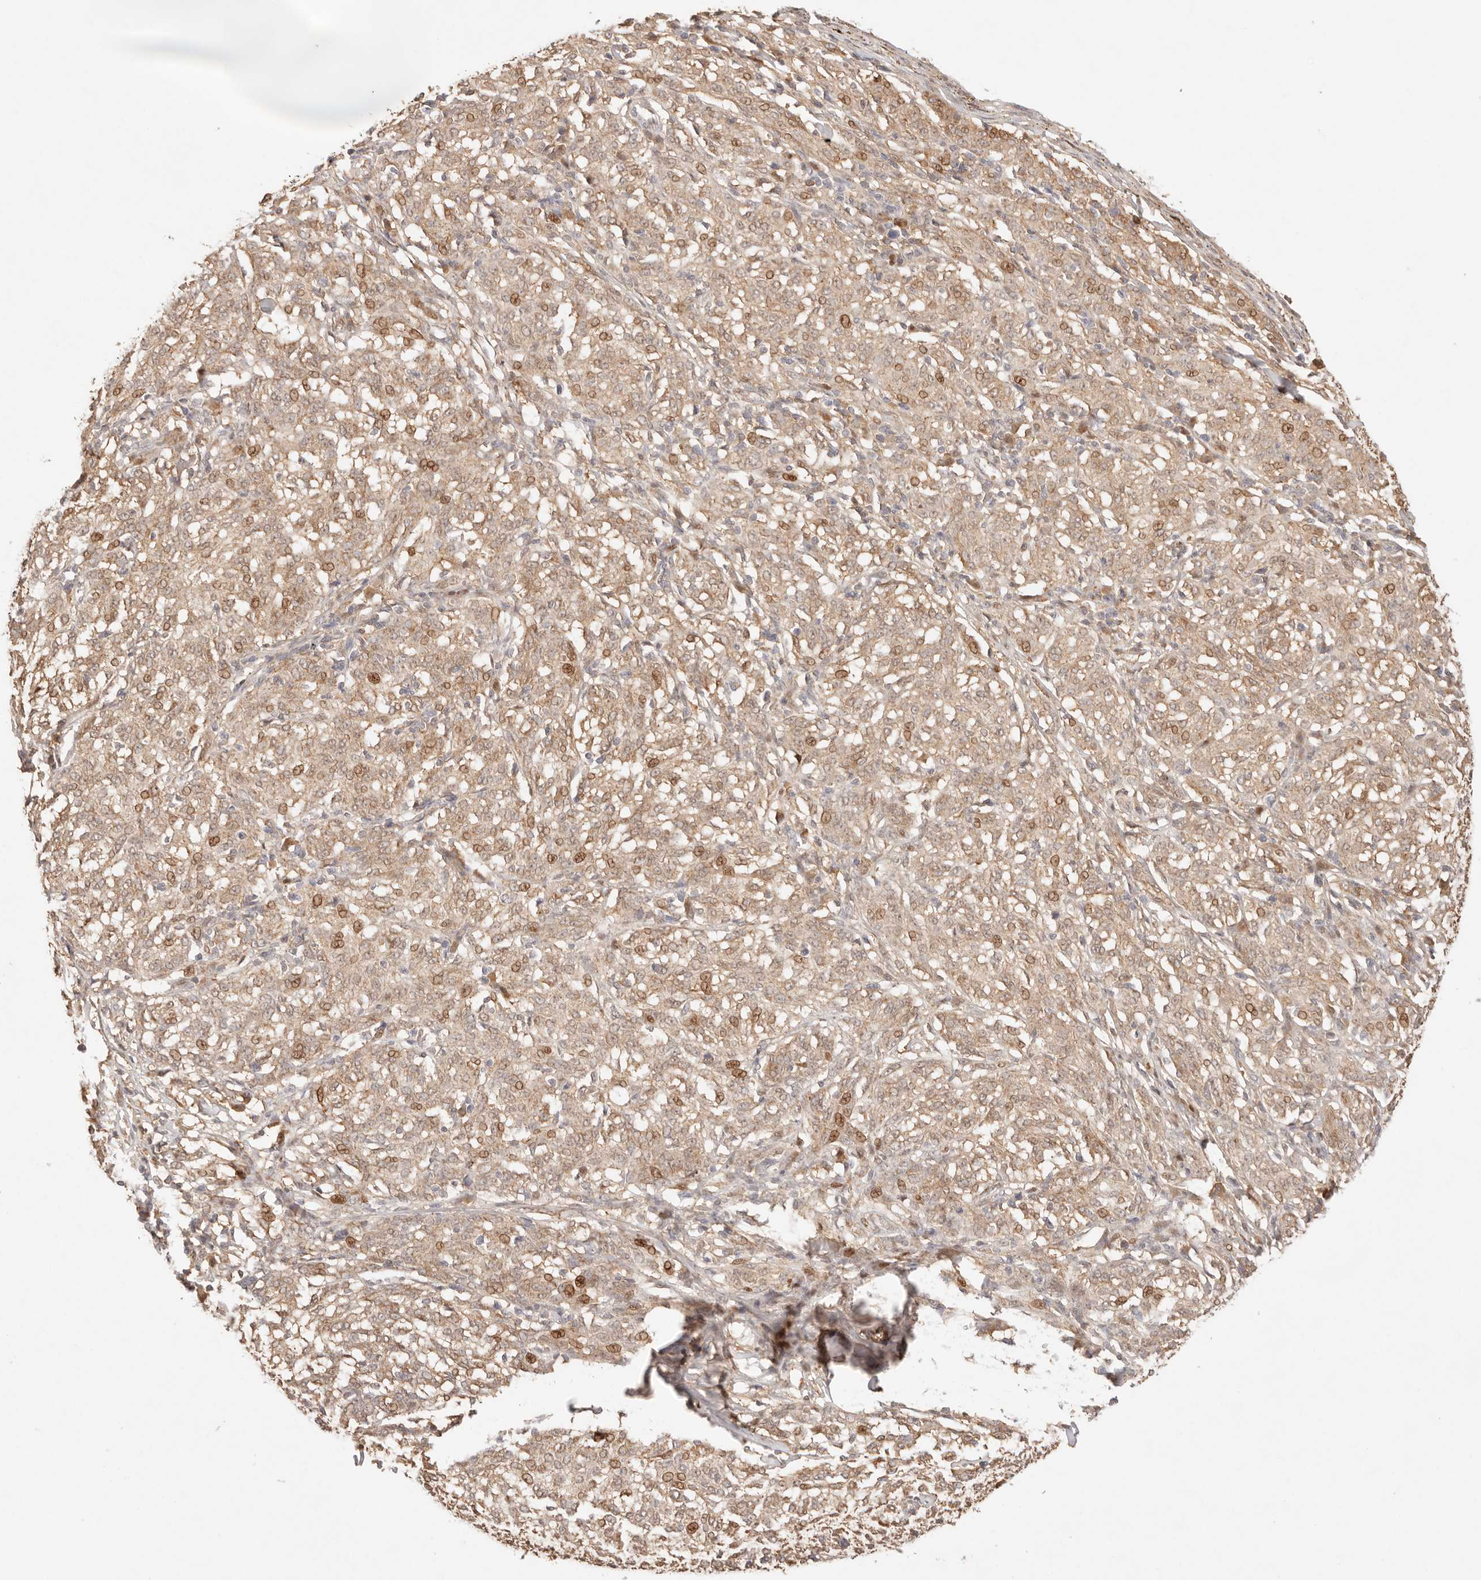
{"staining": {"intensity": "weak", "quantity": ">75%", "location": "cytoplasmic/membranous,nuclear"}, "tissue": "melanoma", "cell_type": "Tumor cells", "image_type": "cancer", "snomed": [{"axis": "morphology", "description": "Malignant melanoma, NOS"}, {"axis": "topography", "description": "Skin"}], "caption": "The micrograph shows a brown stain indicating the presence of a protein in the cytoplasmic/membranous and nuclear of tumor cells in malignant melanoma.", "gene": "PHLDA3", "patient": {"sex": "female", "age": 72}}